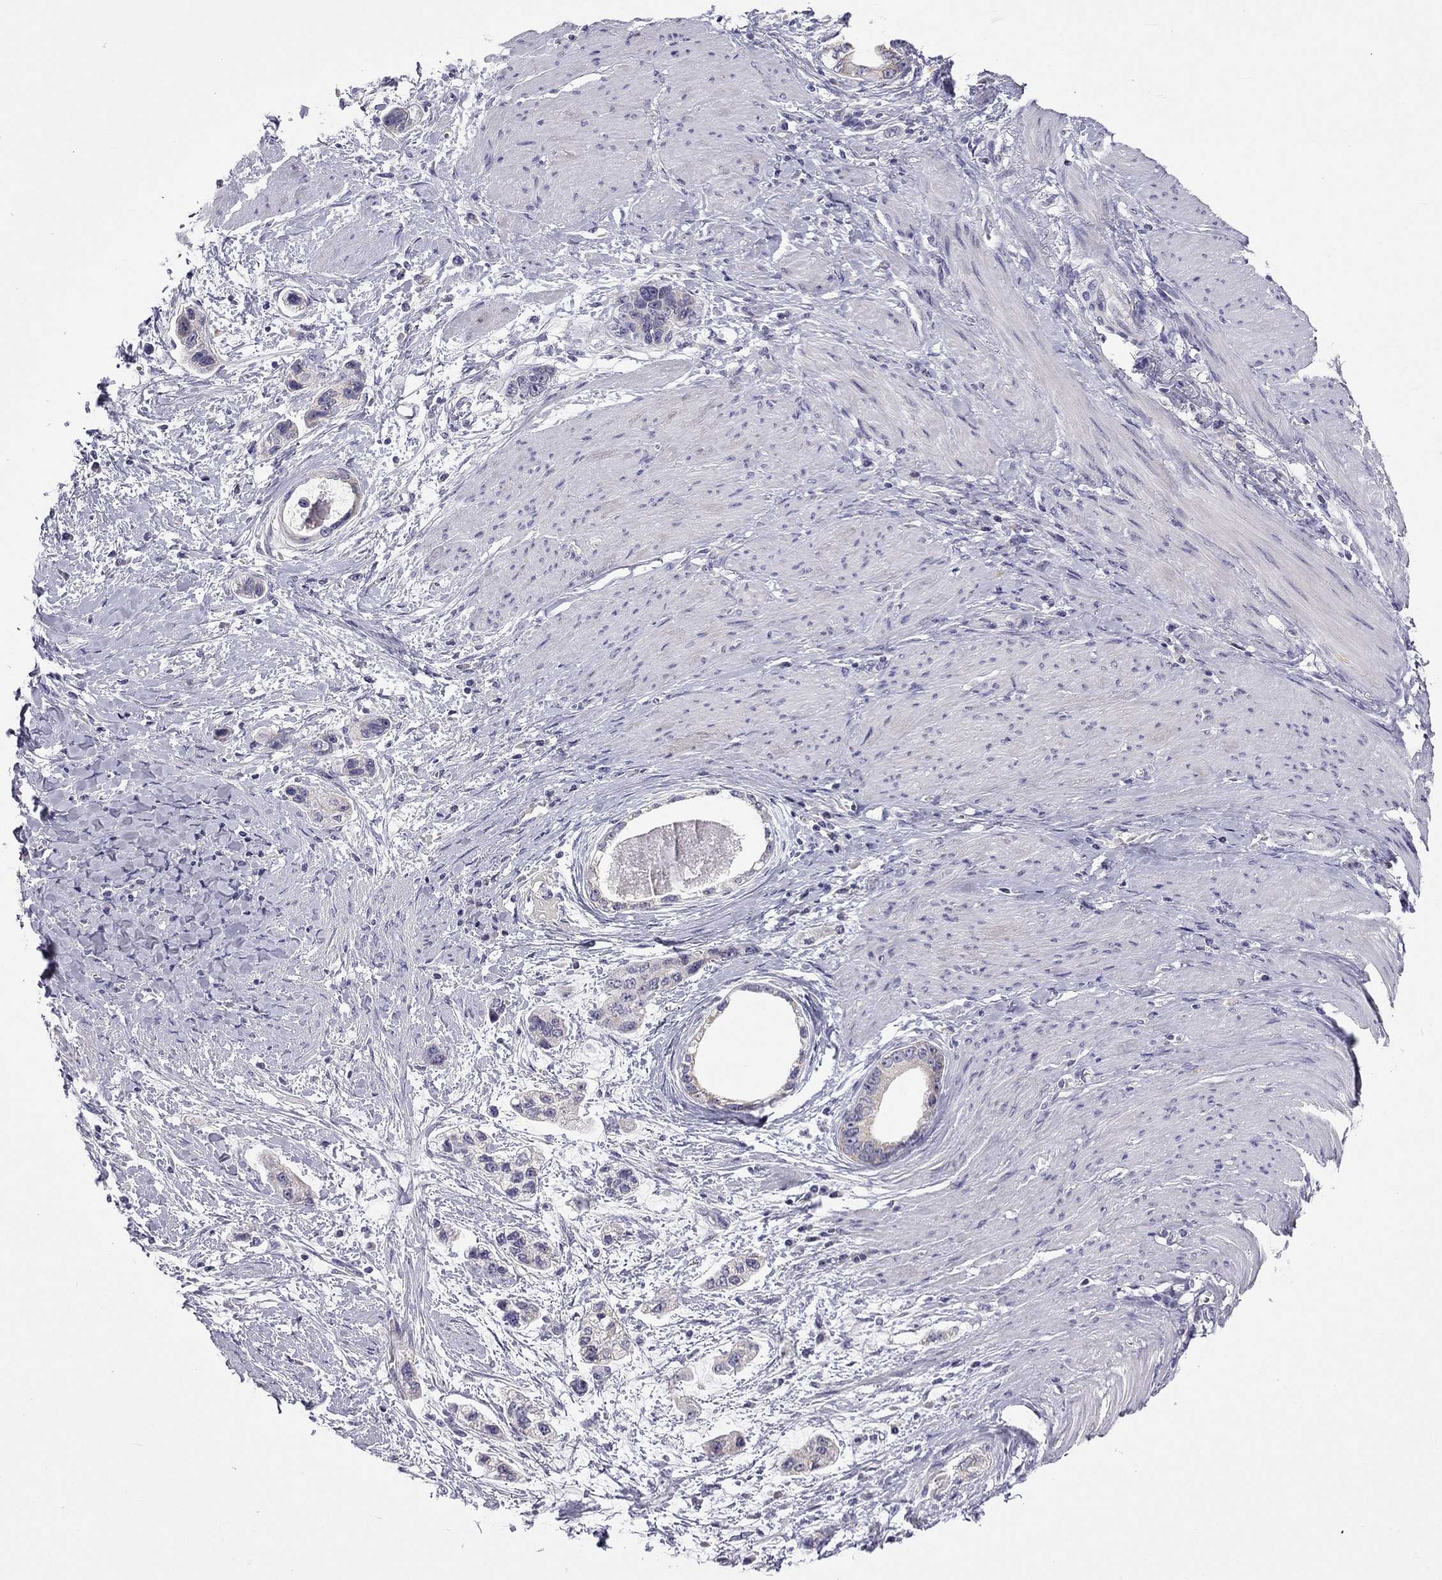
{"staining": {"intensity": "negative", "quantity": "none", "location": "none"}, "tissue": "stomach cancer", "cell_type": "Tumor cells", "image_type": "cancer", "snomed": [{"axis": "morphology", "description": "Adenocarcinoma, NOS"}, {"axis": "topography", "description": "Stomach, lower"}], "caption": "An immunohistochemistry image of adenocarcinoma (stomach) is shown. There is no staining in tumor cells of adenocarcinoma (stomach).", "gene": "C5orf49", "patient": {"sex": "female", "age": 93}}